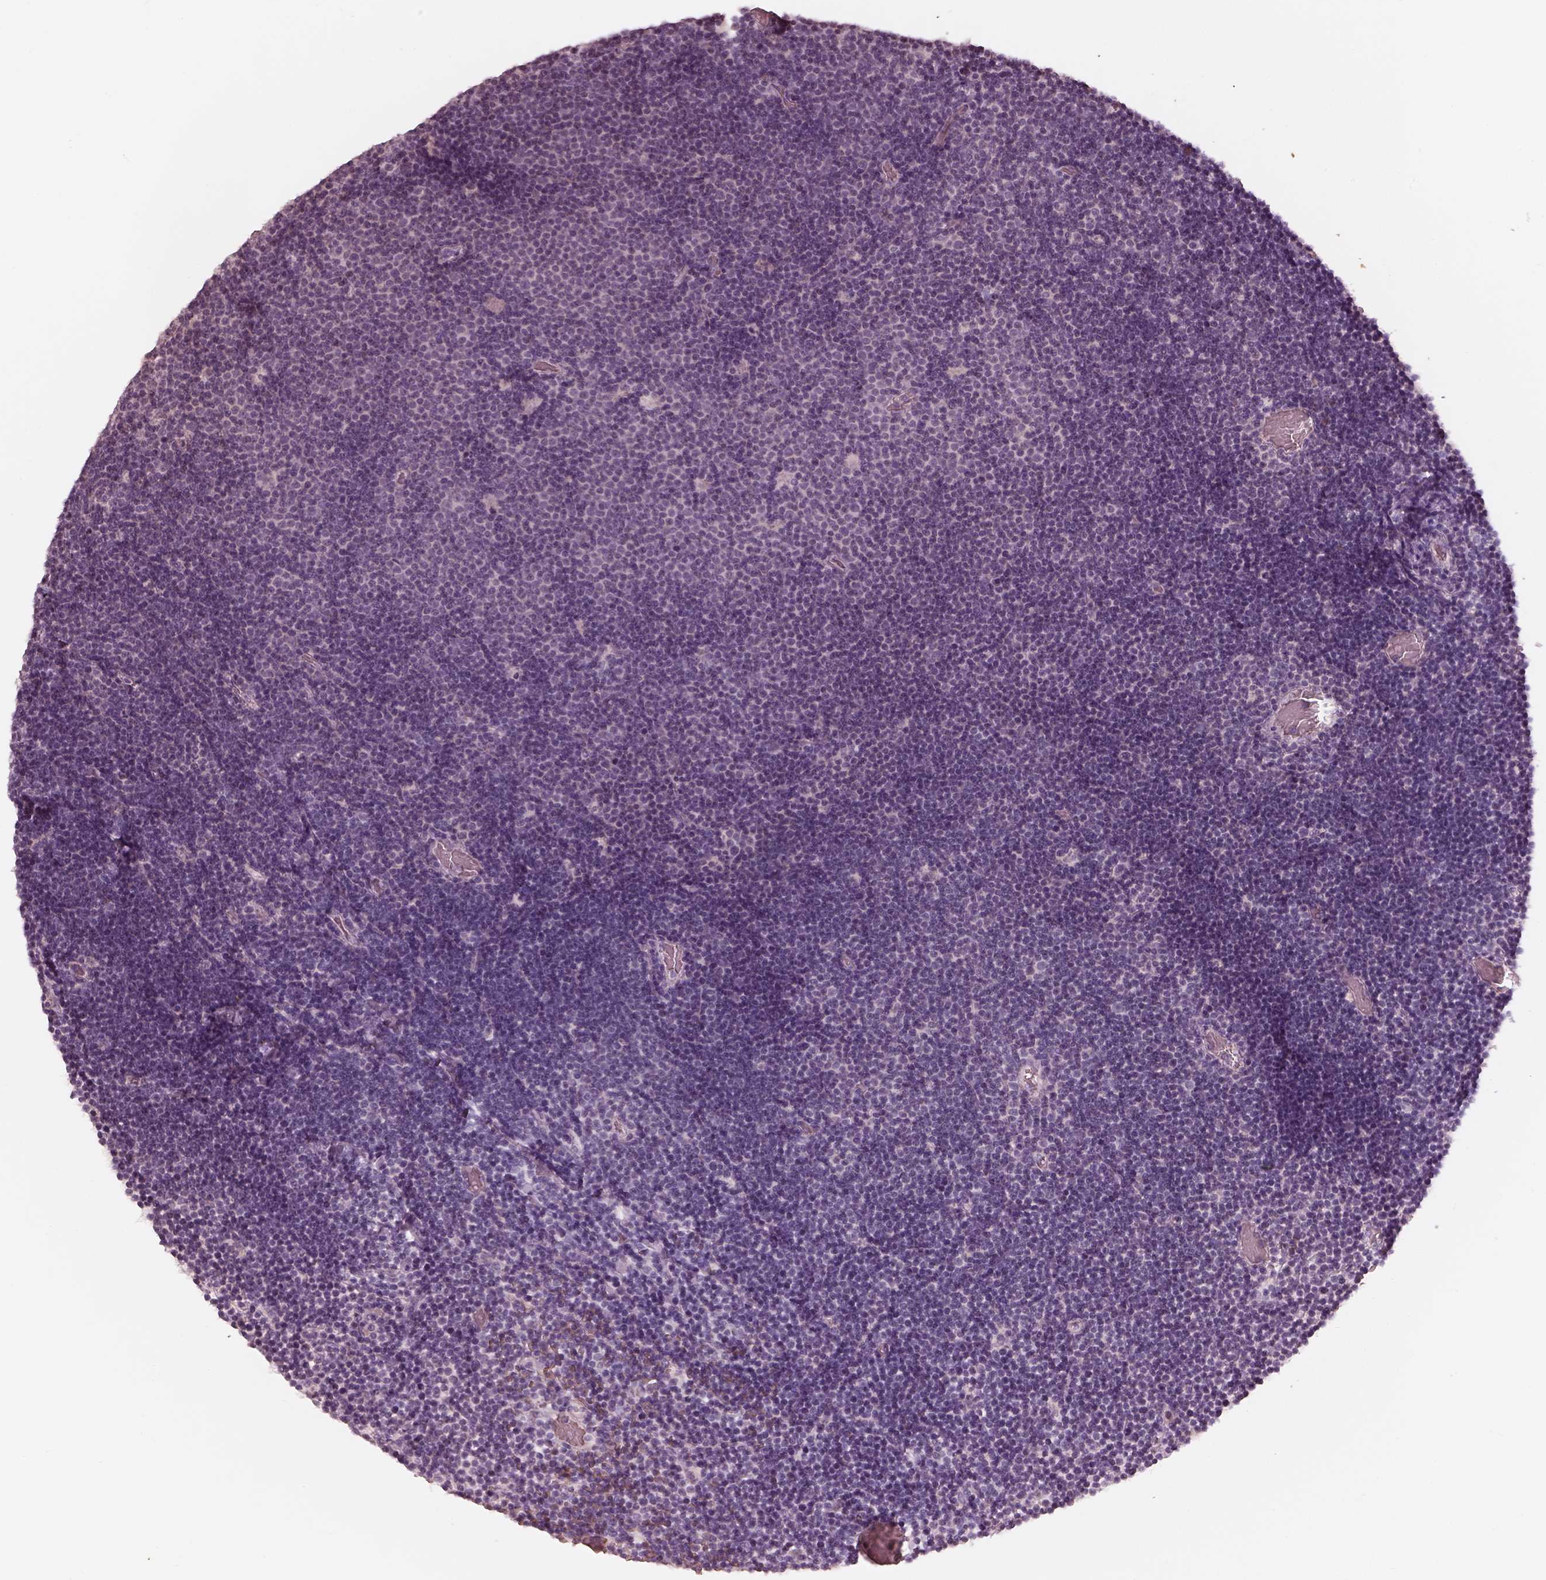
{"staining": {"intensity": "negative", "quantity": "none", "location": "none"}, "tissue": "lymphoma", "cell_type": "Tumor cells", "image_type": "cancer", "snomed": [{"axis": "morphology", "description": "Malignant lymphoma, non-Hodgkin's type, Low grade"}, {"axis": "topography", "description": "Brain"}], "caption": "This is a photomicrograph of immunohistochemistry (IHC) staining of low-grade malignant lymphoma, non-Hodgkin's type, which shows no staining in tumor cells.", "gene": "ANKLE1", "patient": {"sex": "female", "age": 66}}